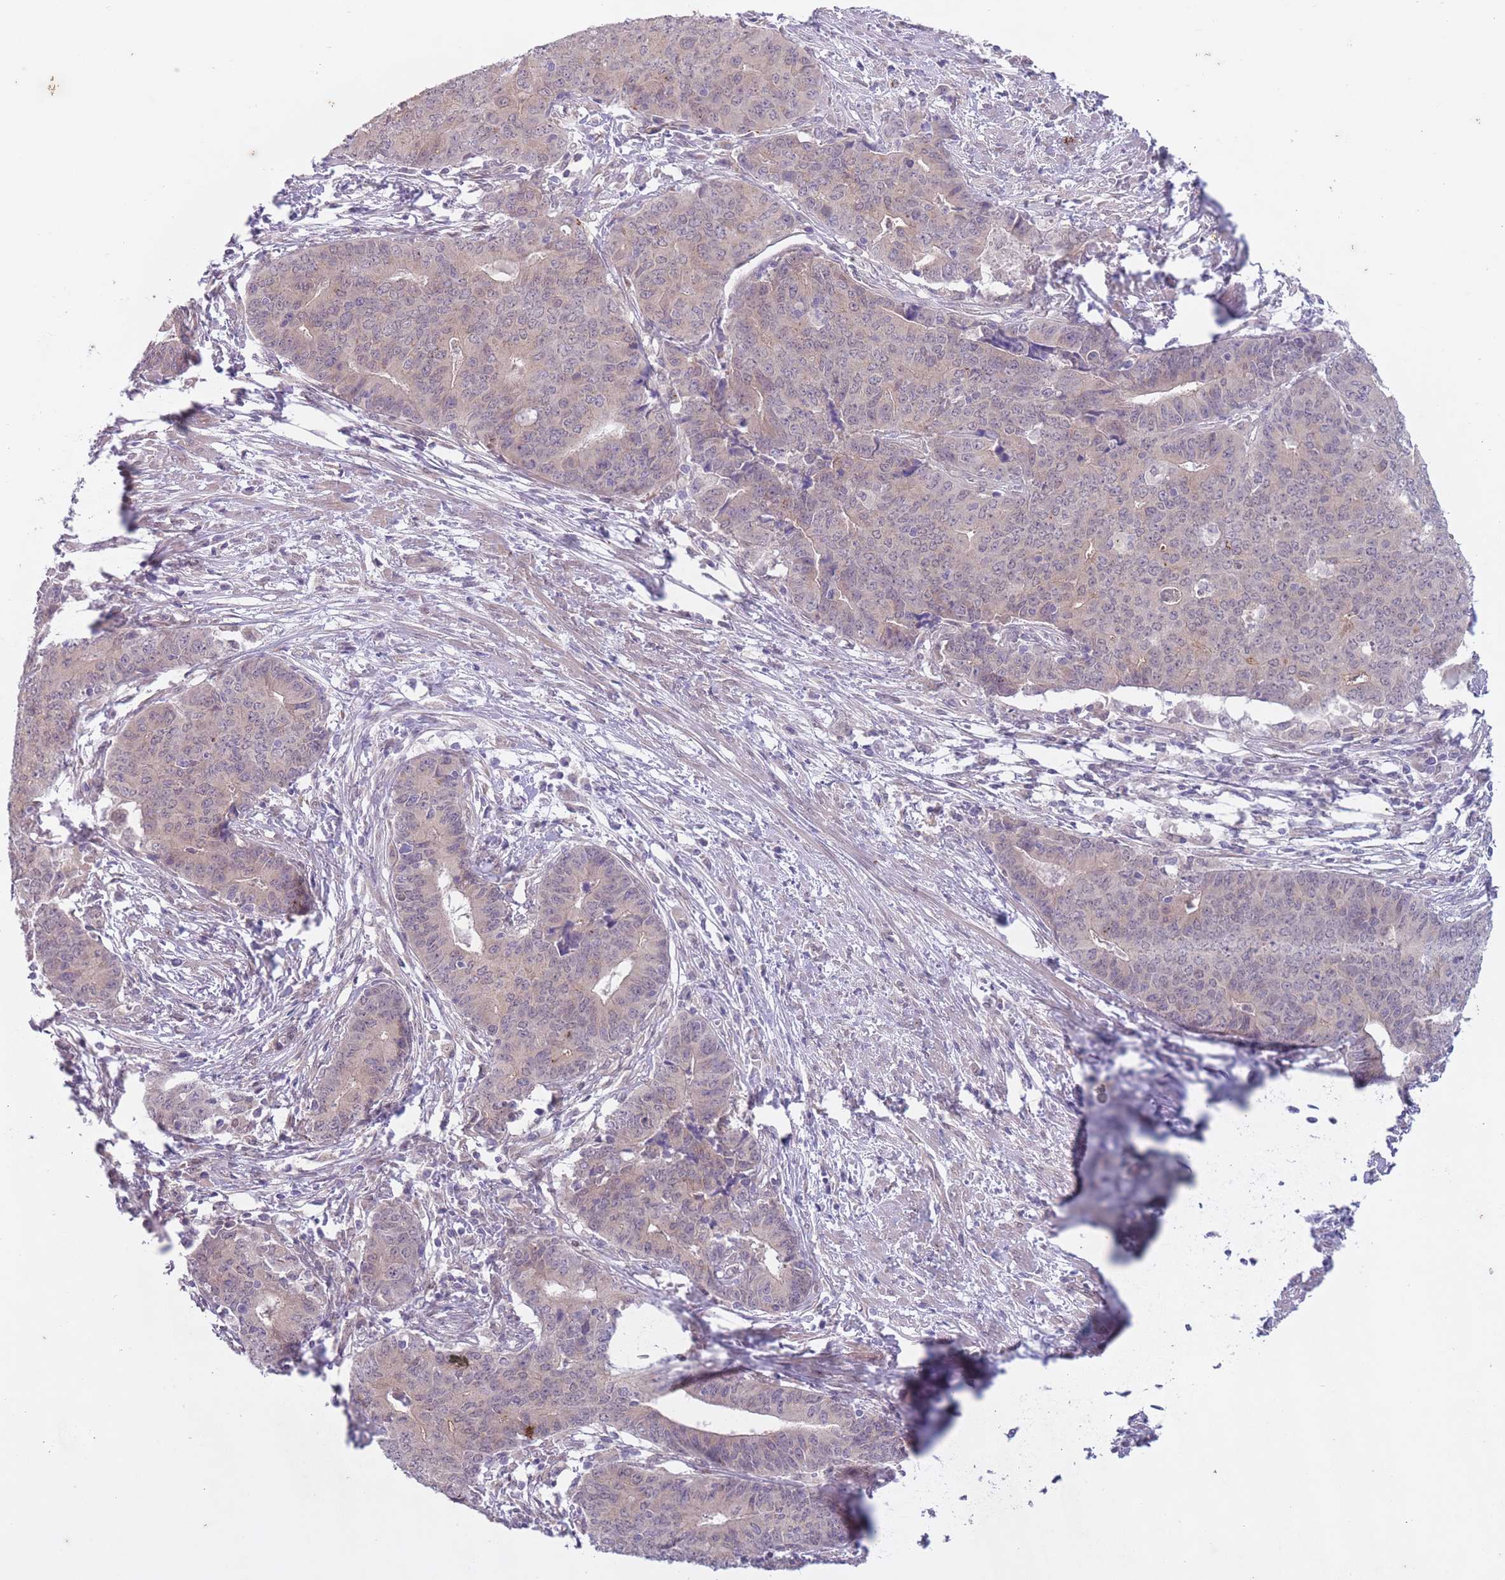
{"staining": {"intensity": "weak", "quantity": "25%-75%", "location": "cytoplasmic/membranous,nuclear"}, "tissue": "endometrial cancer", "cell_type": "Tumor cells", "image_type": "cancer", "snomed": [{"axis": "morphology", "description": "Adenocarcinoma, NOS"}, {"axis": "topography", "description": "Endometrium"}], "caption": "Human endometrial cancer (adenocarcinoma) stained with a brown dye demonstrates weak cytoplasmic/membranous and nuclear positive positivity in approximately 25%-75% of tumor cells.", "gene": "ARPIN", "patient": {"sex": "female", "age": 59}}